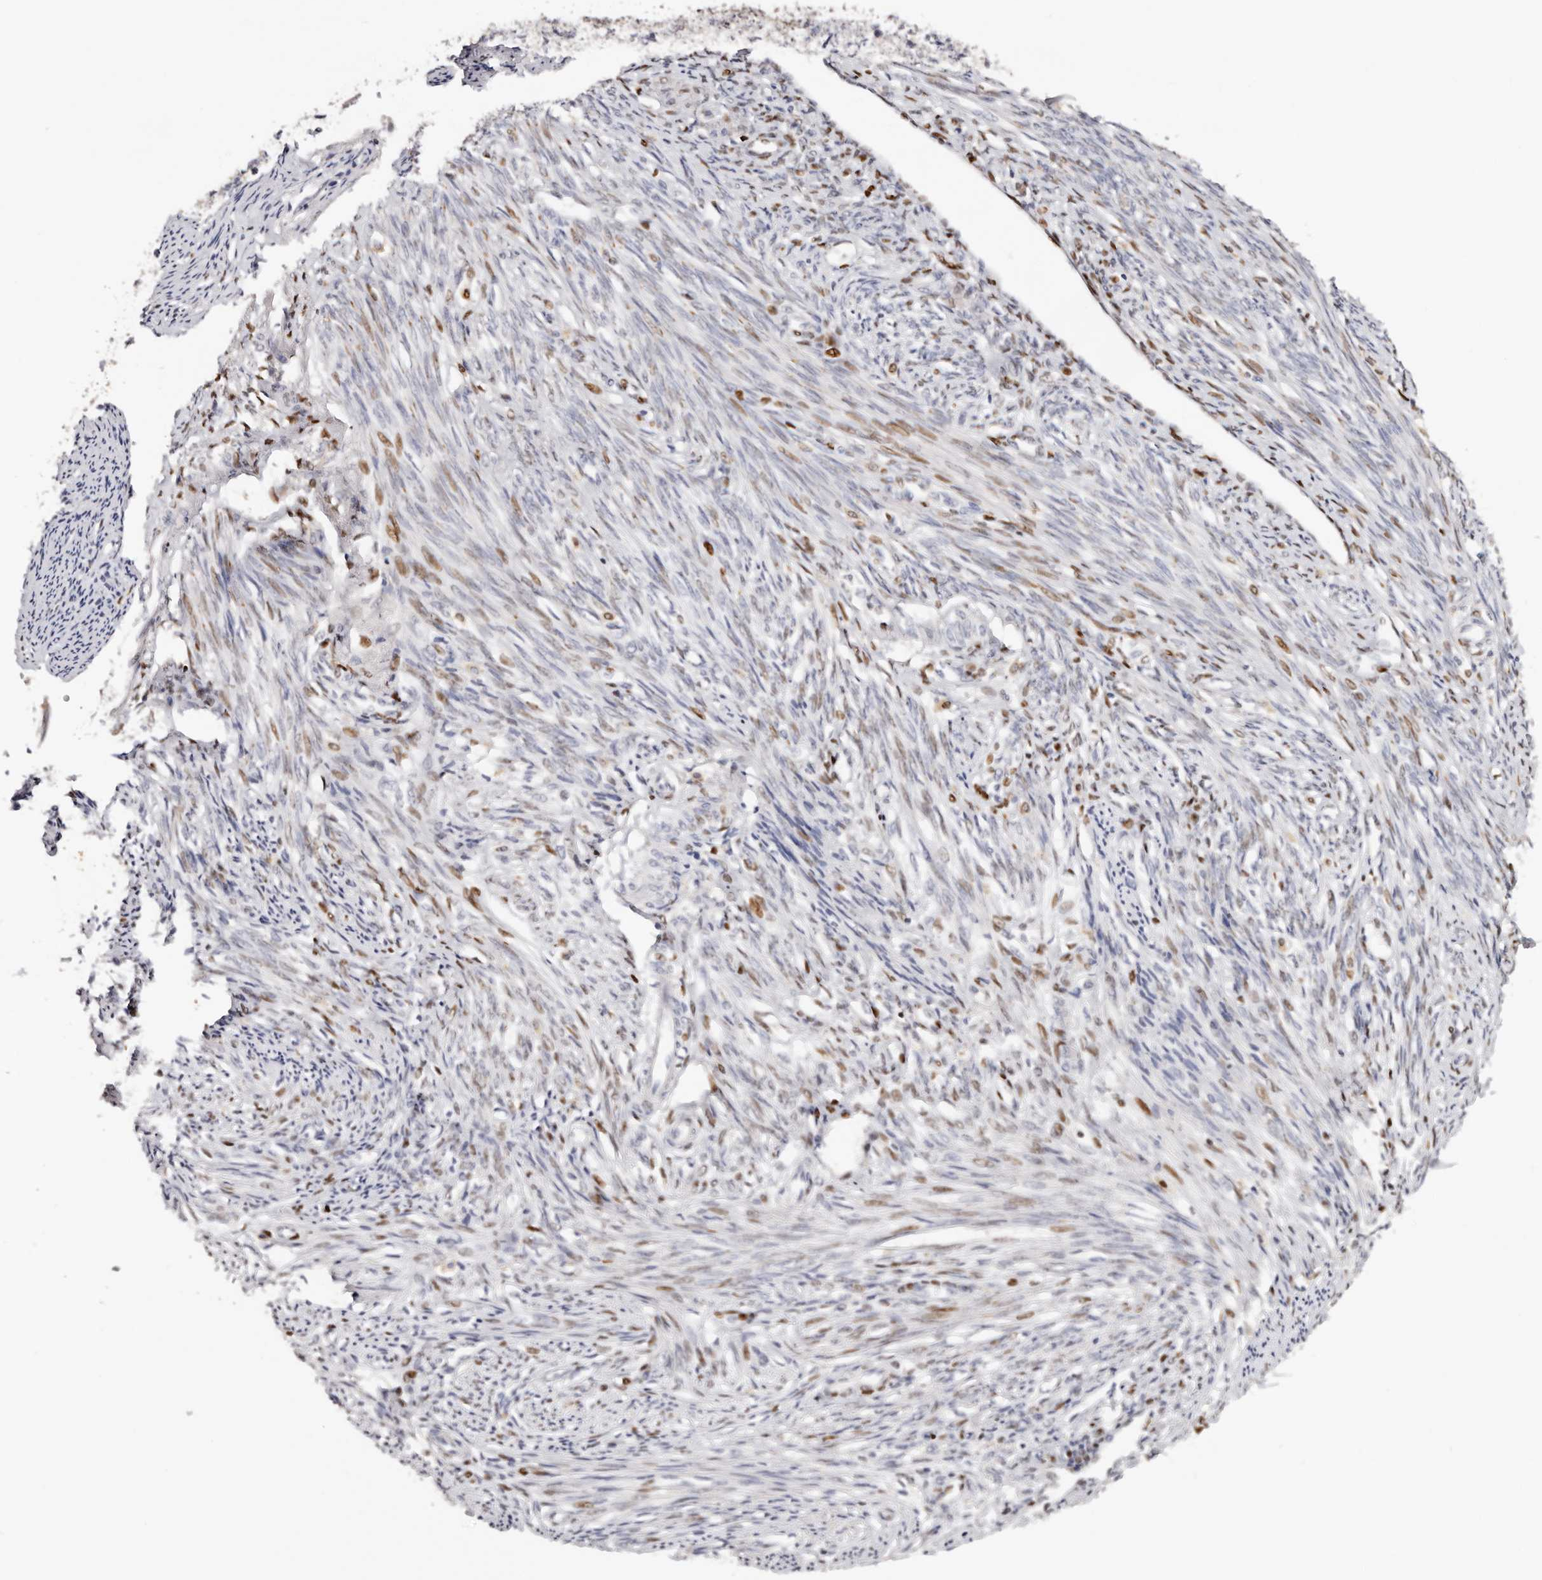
{"staining": {"intensity": "moderate", "quantity": "25%-75%", "location": "nuclear"}, "tissue": "endometrium", "cell_type": "Cells in endometrial stroma", "image_type": "normal", "snomed": [{"axis": "morphology", "description": "Normal tissue, NOS"}, {"axis": "topography", "description": "Endometrium"}], "caption": "Immunohistochemistry (DAB (3,3'-diaminobenzidine)) staining of normal endometrium demonstrates moderate nuclear protein expression in approximately 25%-75% of cells in endometrial stroma.", "gene": "IQGAP3", "patient": {"sex": "female", "age": 56}}